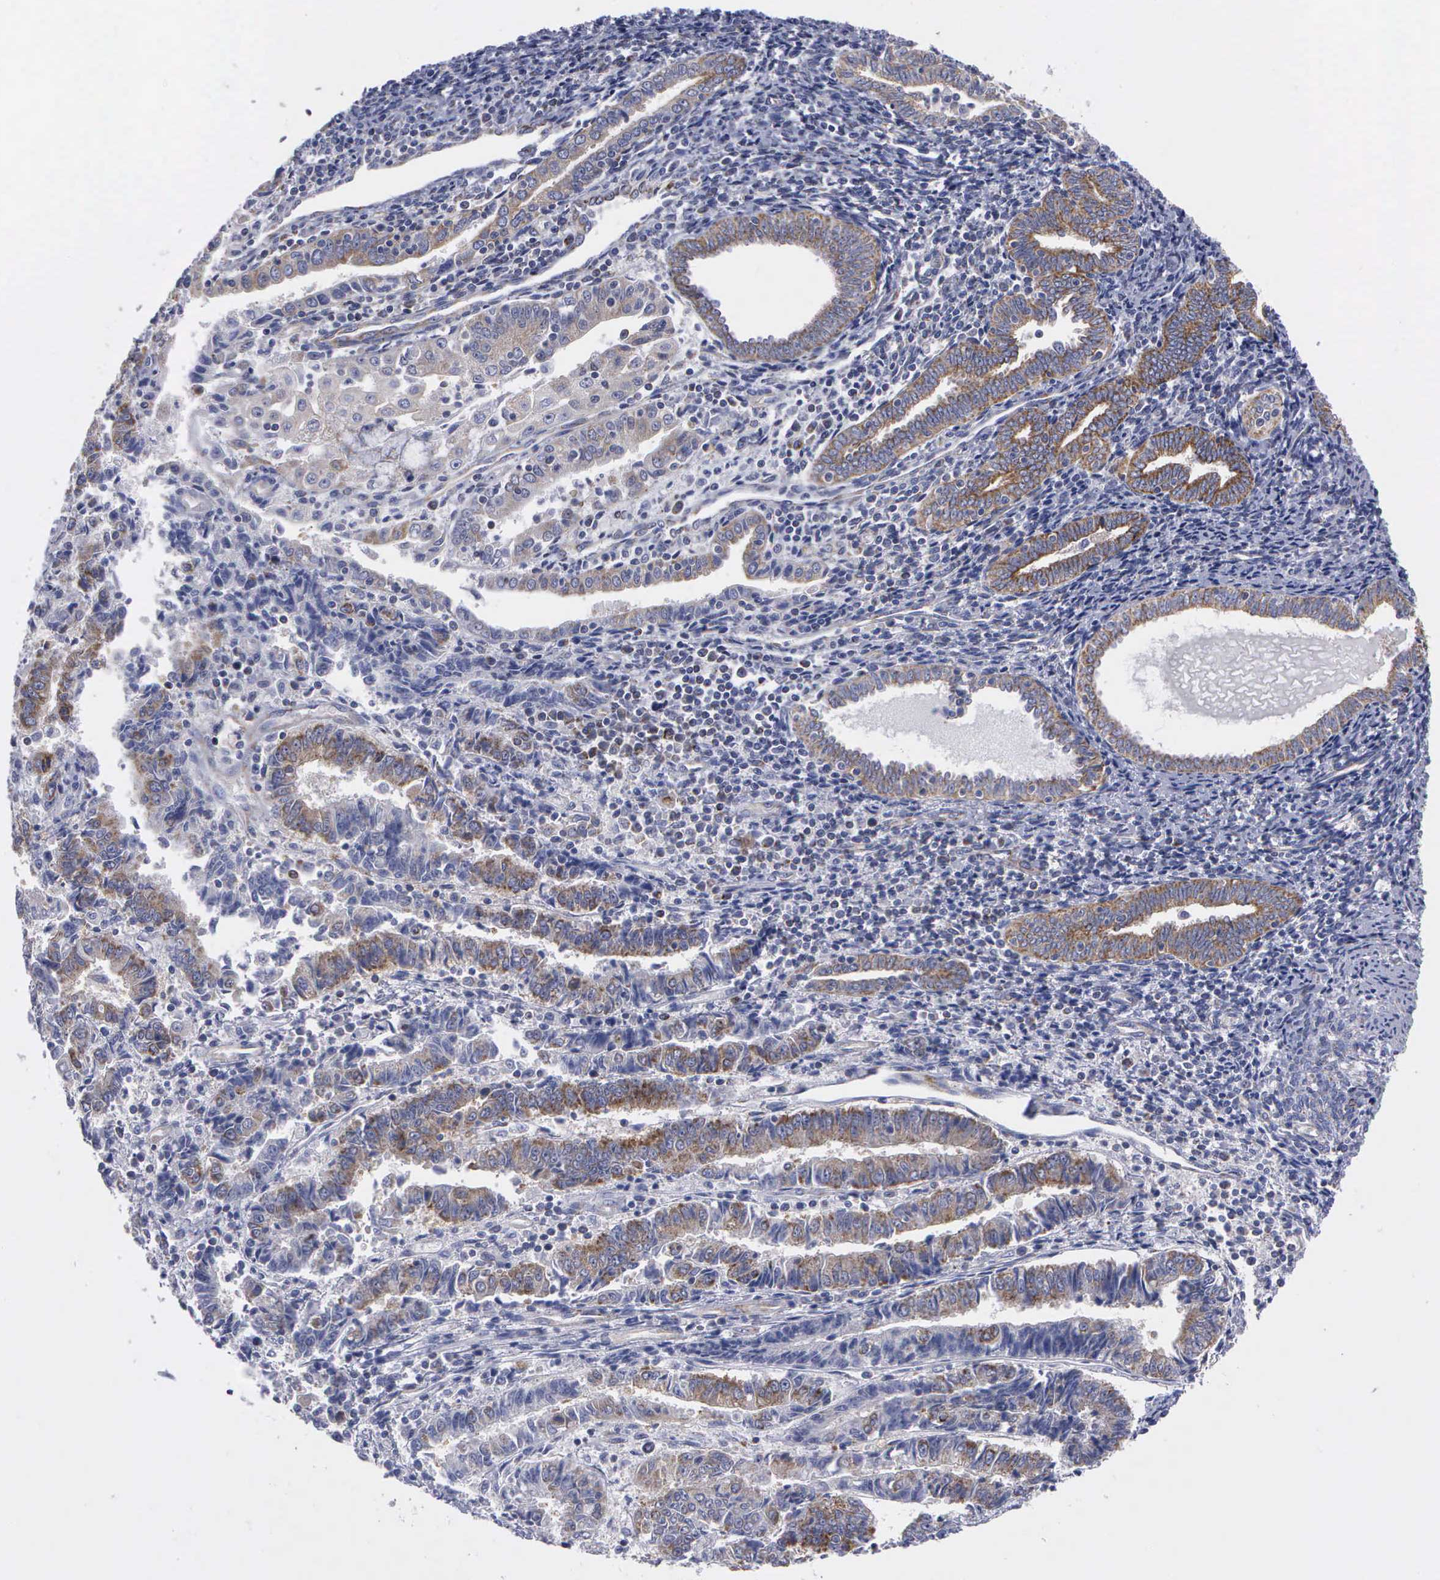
{"staining": {"intensity": "moderate", "quantity": ">75%", "location": "cytoplasmic/membranous"}, "tissue": "endometrial cancer", "cell_type": "Tumor cells", "image_type": "cancer", "snomed": [{"axis": "morphology", "description": "Adenocarcinoma, NOS"}, {"axis": "topography", "description": "Endometrium"}], "caption": "Endometrial cancer (adenocarcinoma) tissue reveals moderate cytoplasmic/membranous staining in approximately >75% of tumor cells, visualized by immunohistochemistry.", "gene": "APOOL", "patient": {"sex": "female", "age": 75}}